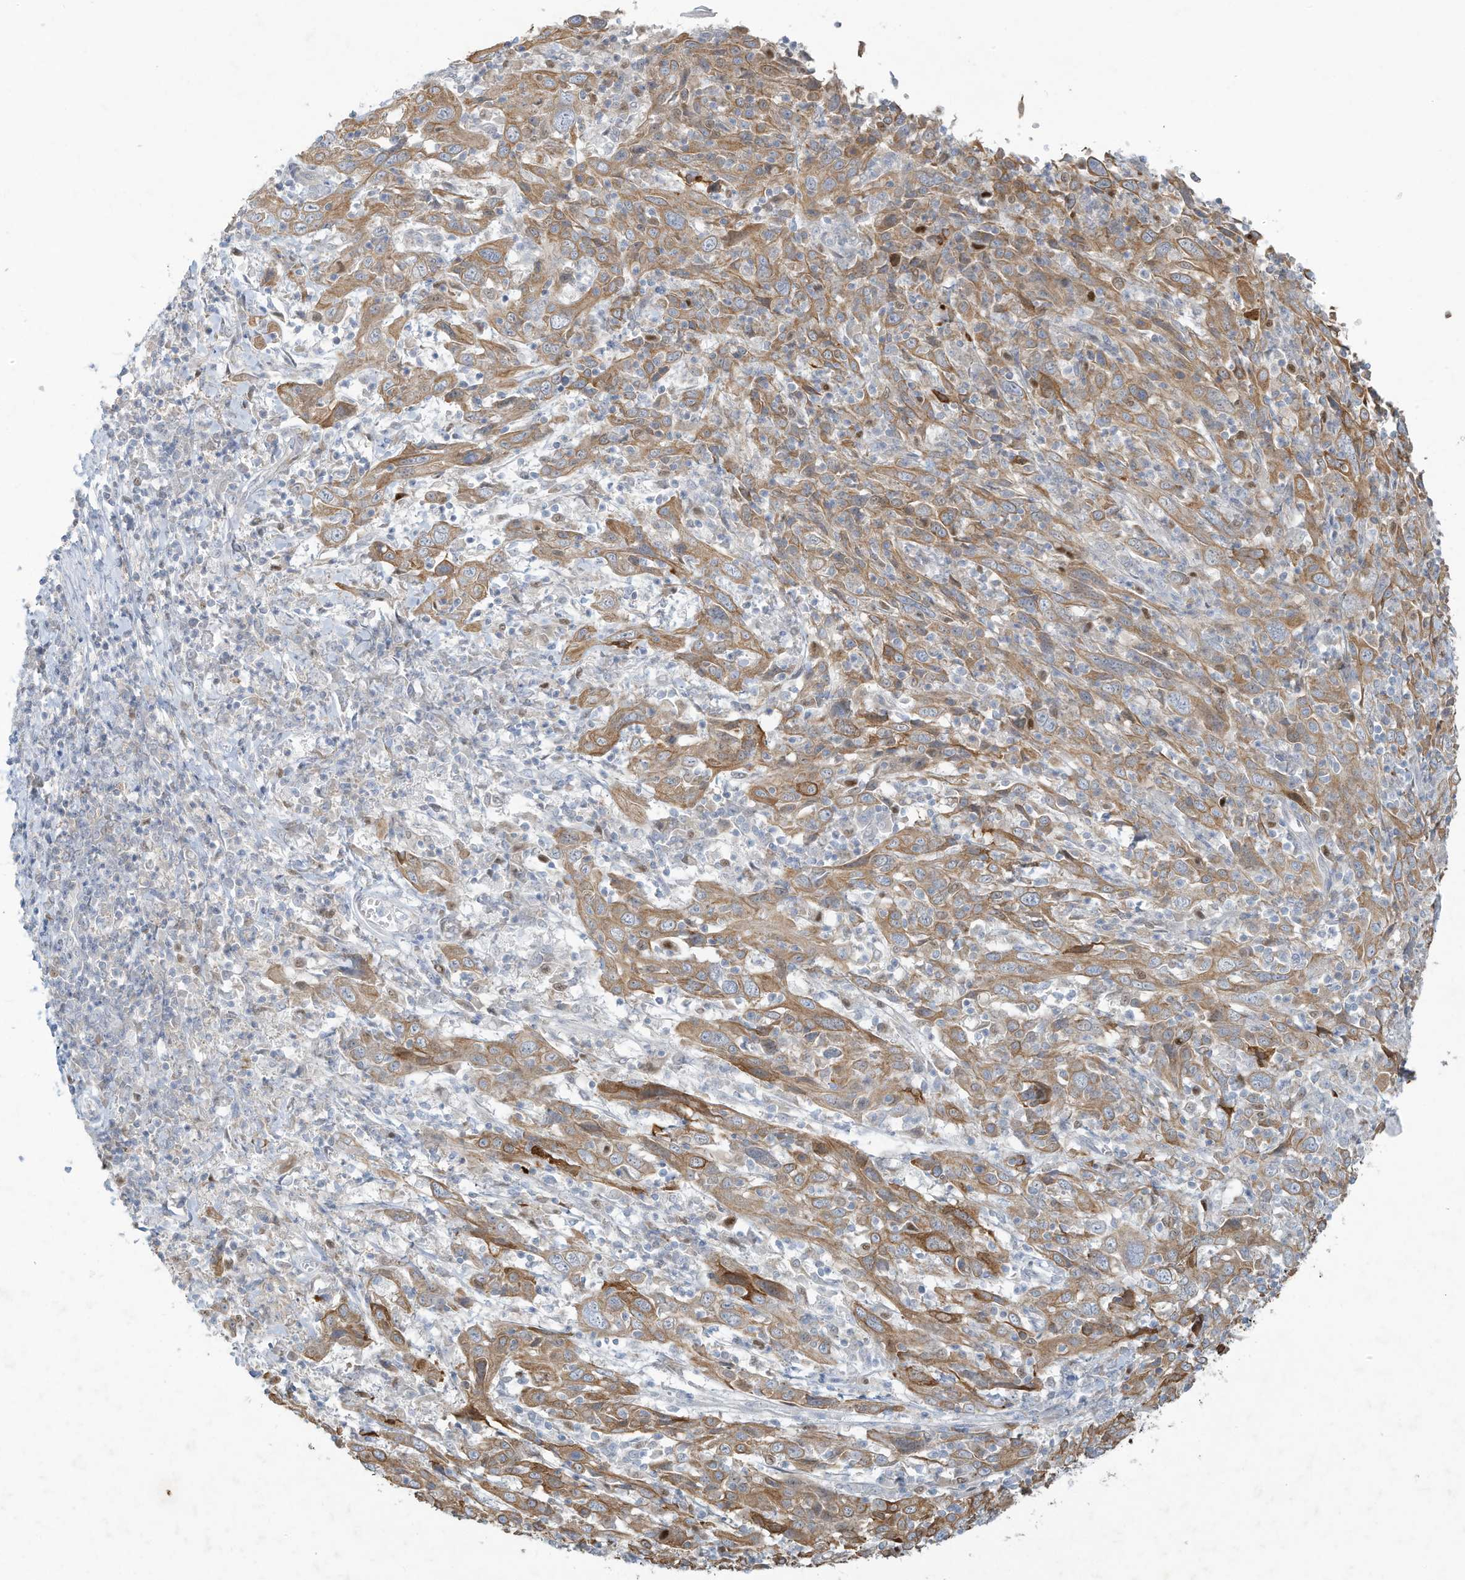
{"staining": {"intensity": "moderate", "quantity": ">75%", "location": "cytoplasmic/membranous"}, "tissue": "cervical cancer", "cell_type": "Tumor cells", "image_type": "cancer", "snomed": [{"axis": "morphology", "description": "Squamous cell carcinoma, NOS"}, {"axis": "topography", "description": "Cervix"}], "caption": "Cervical cancer stained with a brown dye reveals moderate cytoplasmic/membranous positive positivity in approximately >75% of tumor cells.", "gene": "TUBE1", "patient": {"sex": "female", "age": 46}}